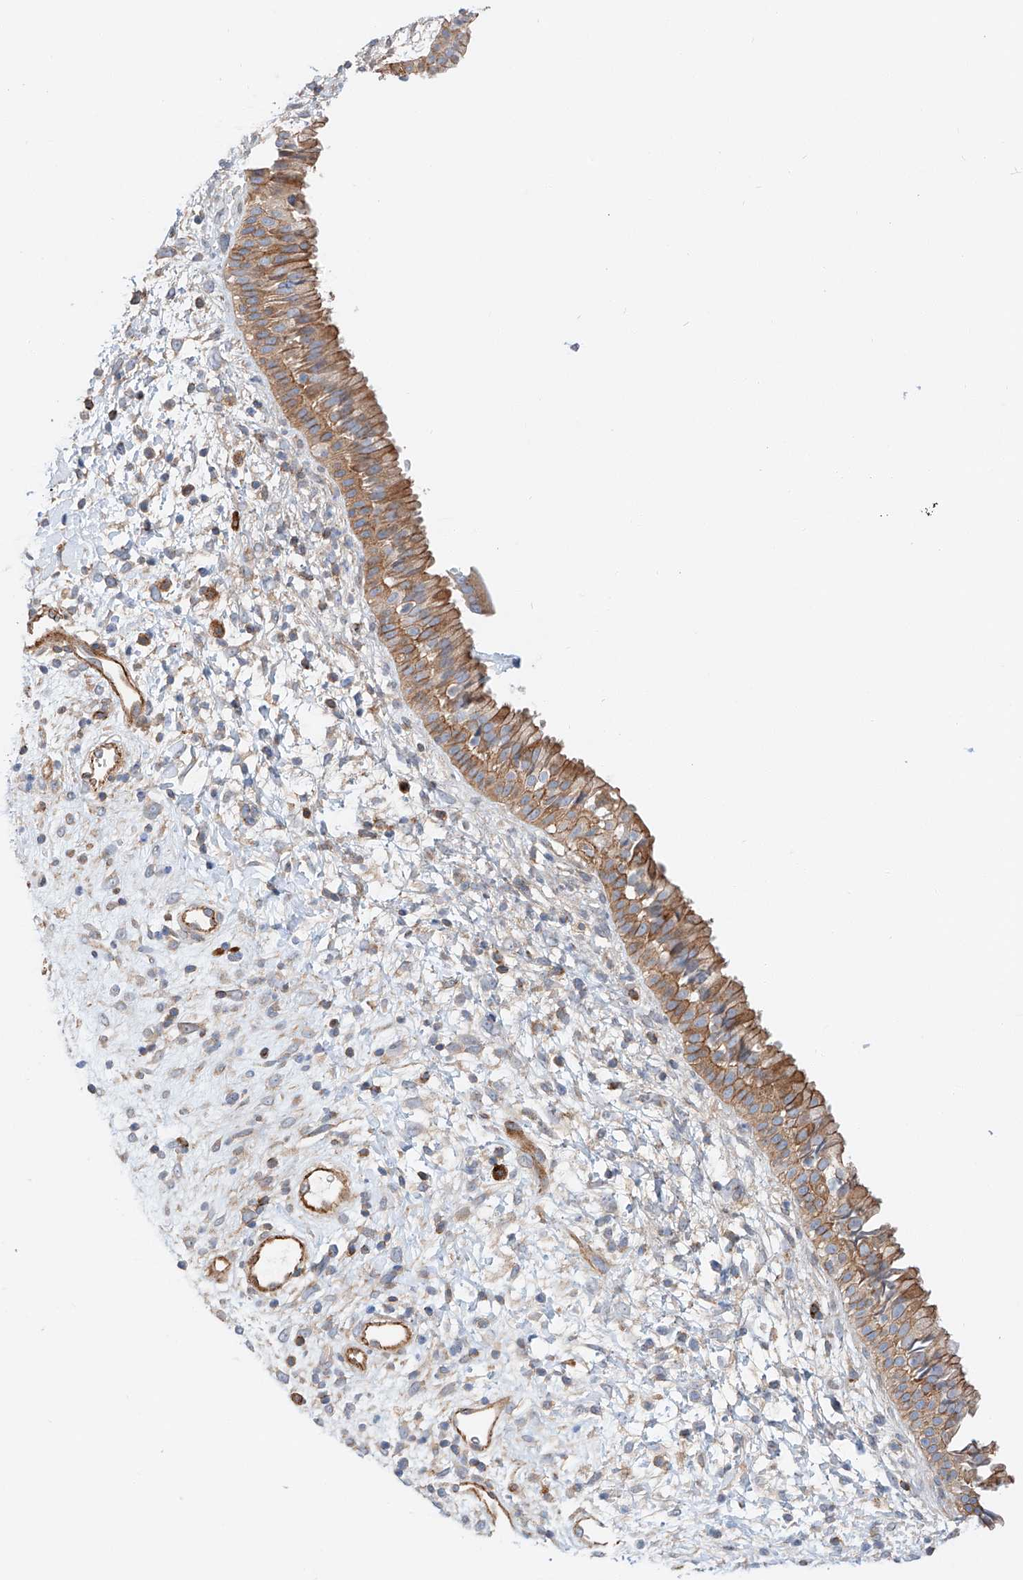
{"staining": {"intensity": "moderate", "quantity": ">75%", "location": "cytoplasmic/membranous"}, "tissue": "nasopharynx", "cell_type": "Respiratory epithelial cells", "image_type": "normal", "snomed": [{"axis": "morphology", "description": "Normal tissue, NOS"}, {"axis": "topography", "description": "Nasopharynx"}], "caption": "Nasopharynx stained for a protein (brown) reveals moderate cytoplasmic/membranous positive expression in about >75% of respiratory epithelial cells.", "gene": "MINDY4", "patient": {"sex": "male", "age": 22}}